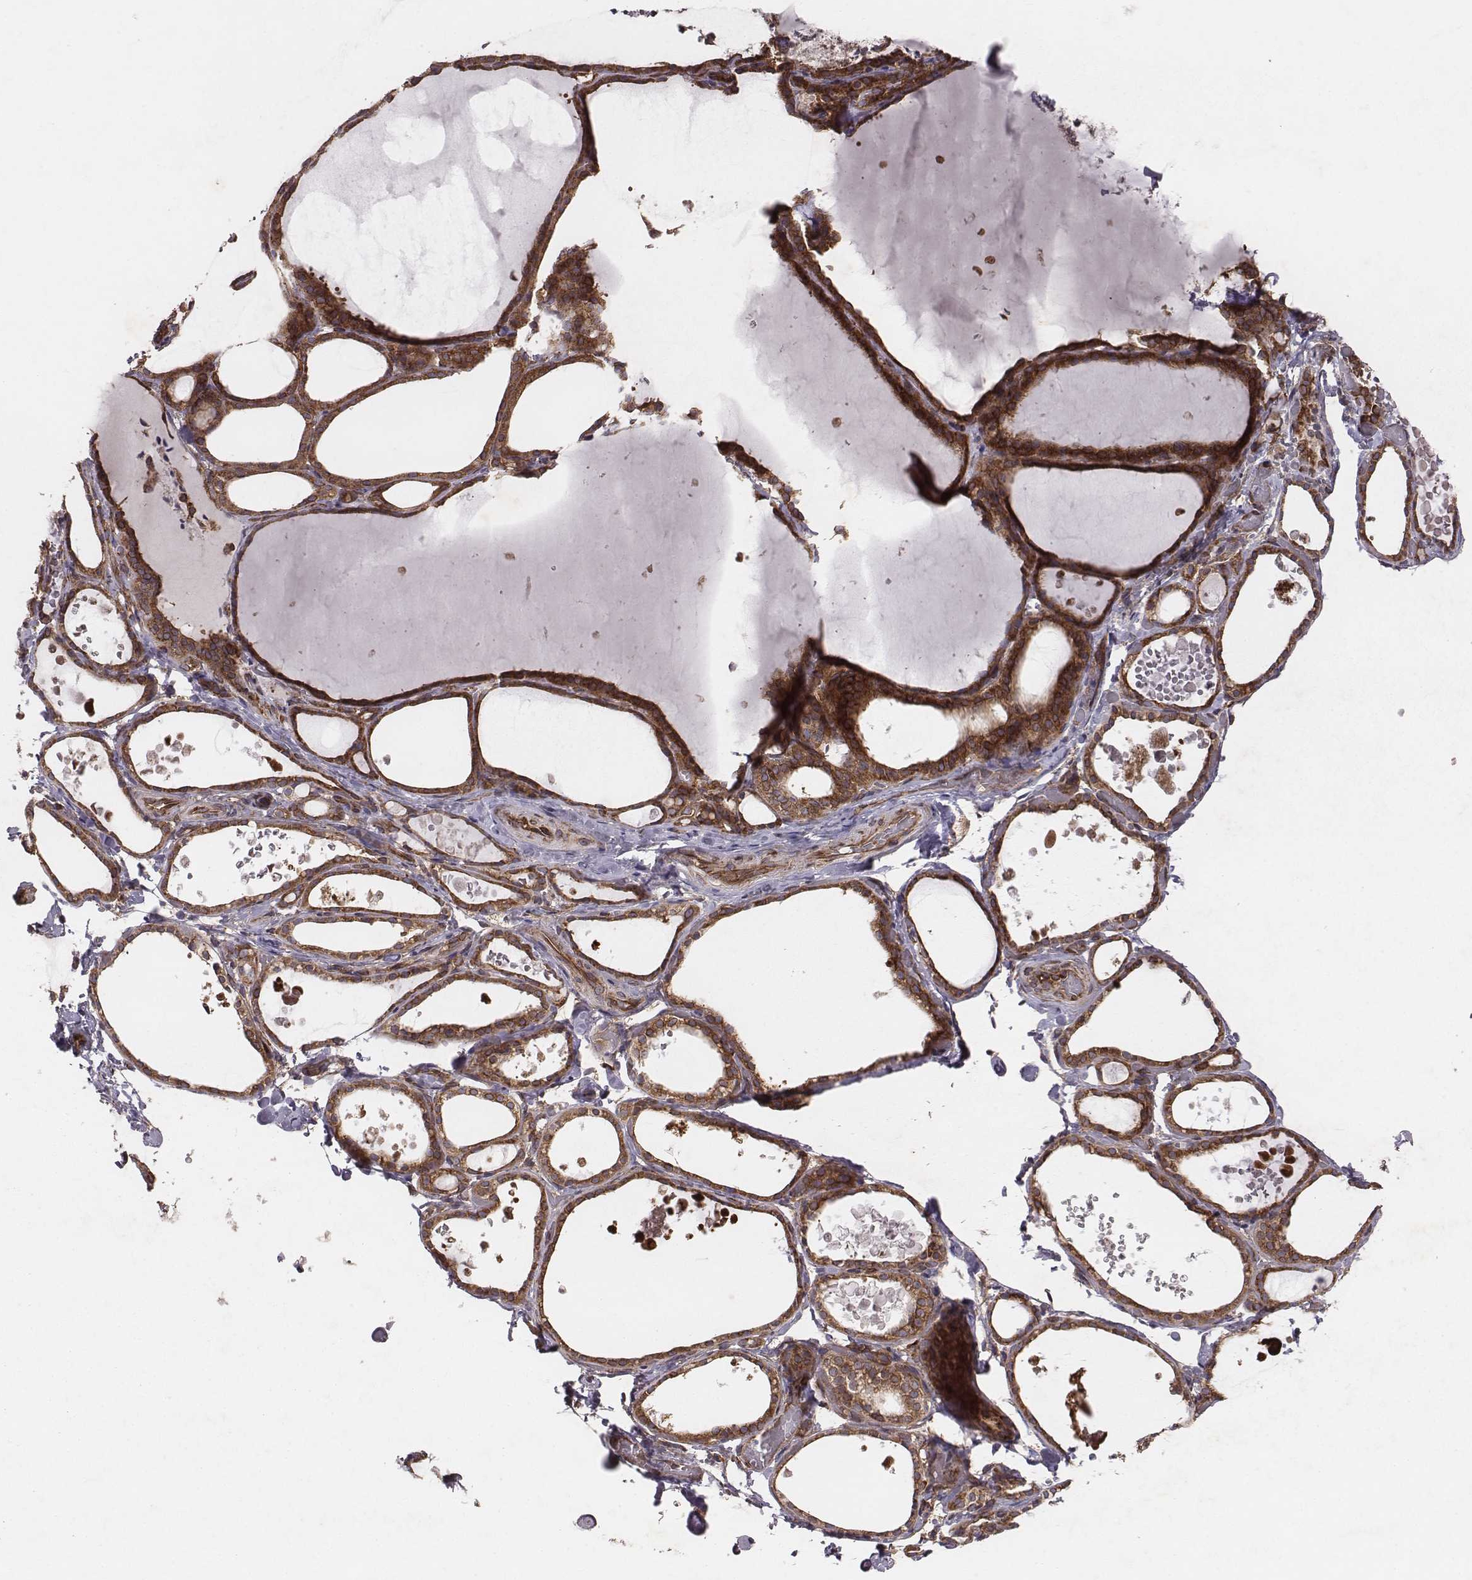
{"staining": {"intensity": "strong", "quantity": ">75%", "location": "cytoplasmic/membranous"}, "tissue": "thyroid gland", "cell_type": "Glandular cells", "image_type": "normal", "snomed": [{"axis": "morphology", "description": "Normal tissue, NOS"}, {"axis": "topography", "description": "Thyroid gland"}], "caption": "A brown stain highlights strong cytoplasmic/membranous staining of a protein in glandular cells of unremarkable thyroid gland. The protein of interest is shown in brown color, while the nuclei are stained blue.", "gene": "TXLNA", "patient": {"sex": "female", "age": 56}}